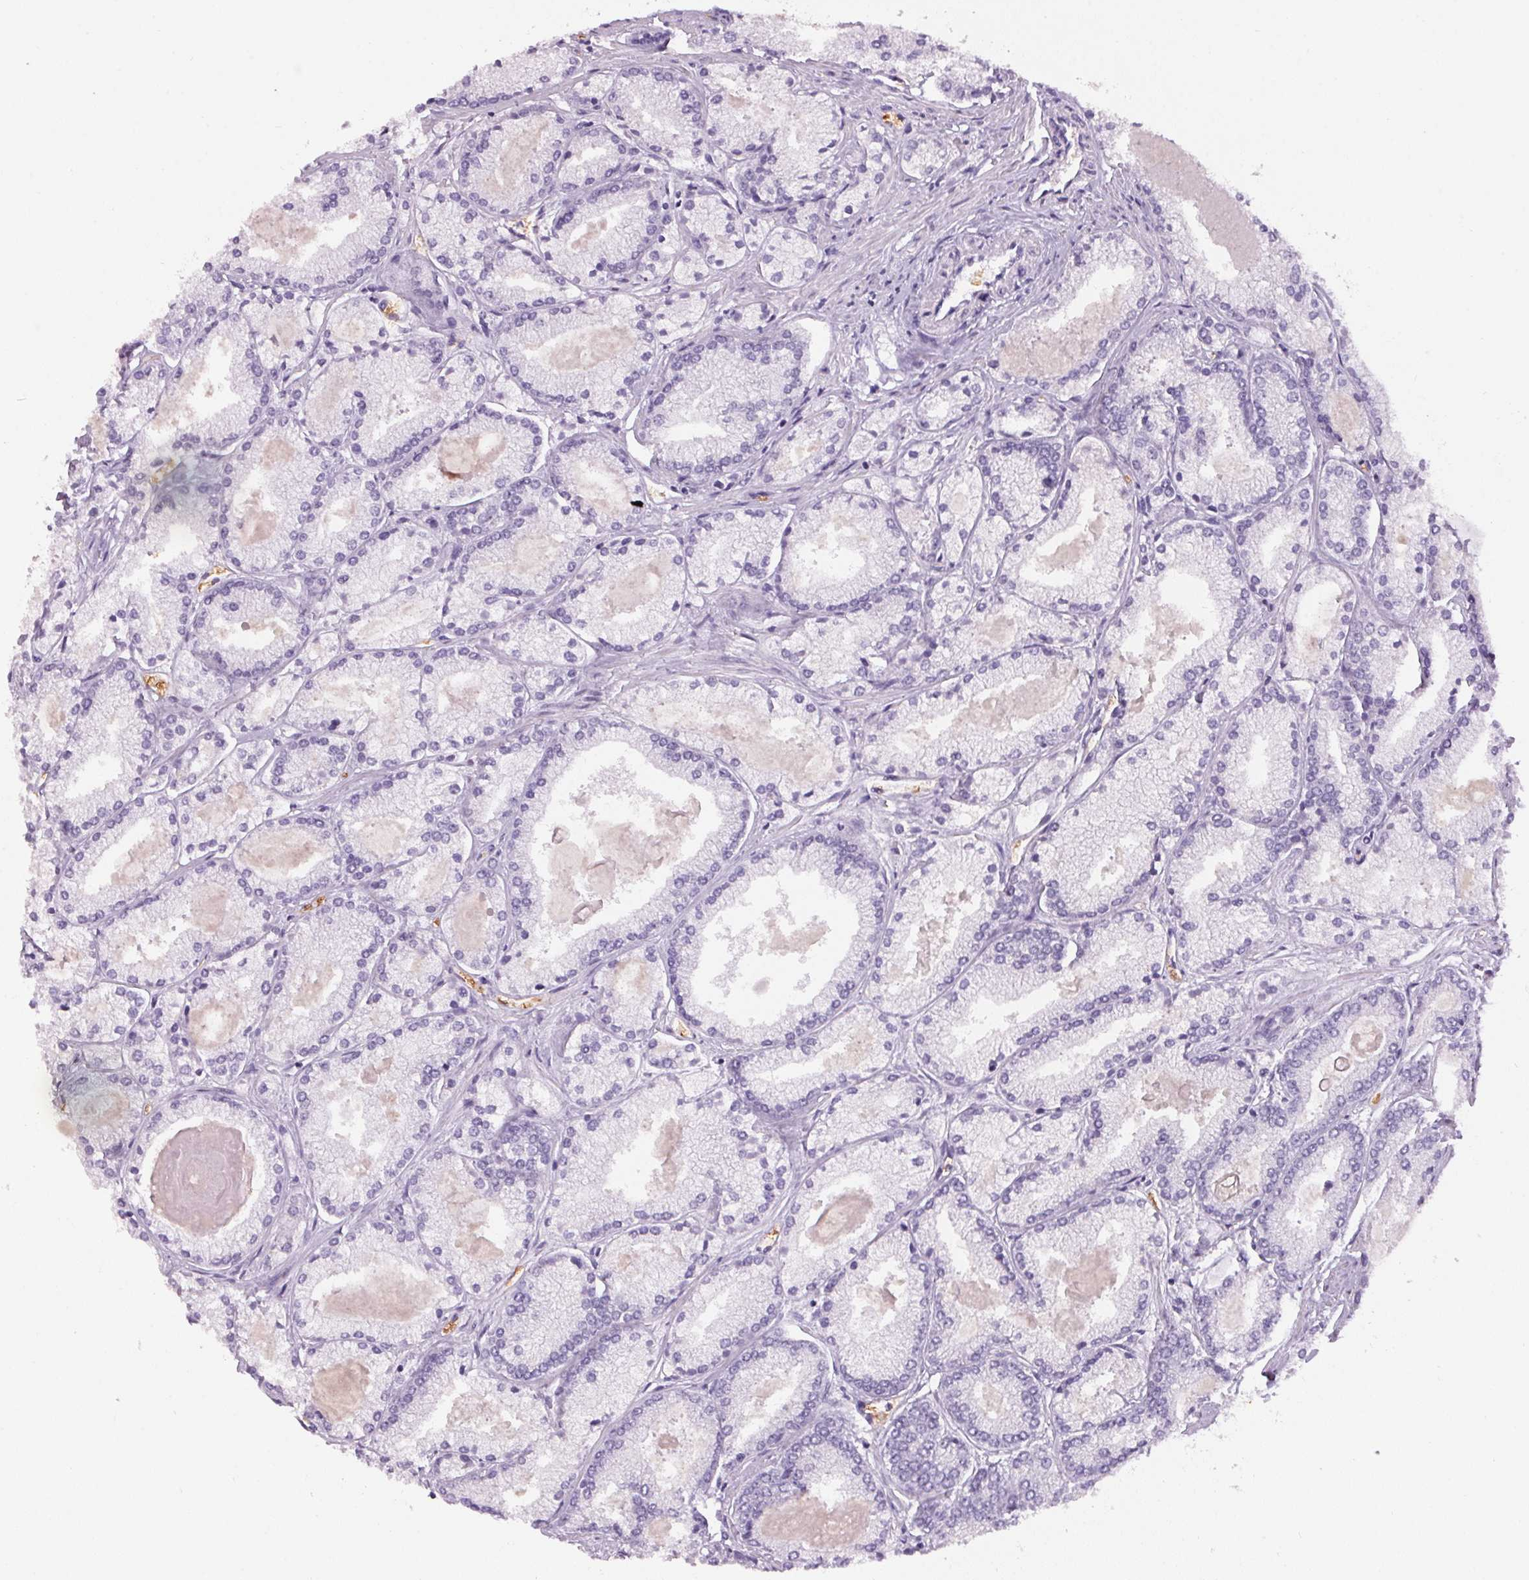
{"staining": {"intensity": "negative", "quantity": "none", "location": "none"}, "tissue": "prostate cancer", "cell_type": "Tumor cells", "image_type": "cancer", "snomed": [{"axis": "morphology", "description": "Adenocarcinoma, High grade"}, {"axis": "topography", "description": "Prostate"}], "caption": "Tumor cells are negative for brown protein staining in prostate adenocarcinoma (high-grade).", "gene": "HBQ1", "patient": {"sex": "male", "age": 68}}